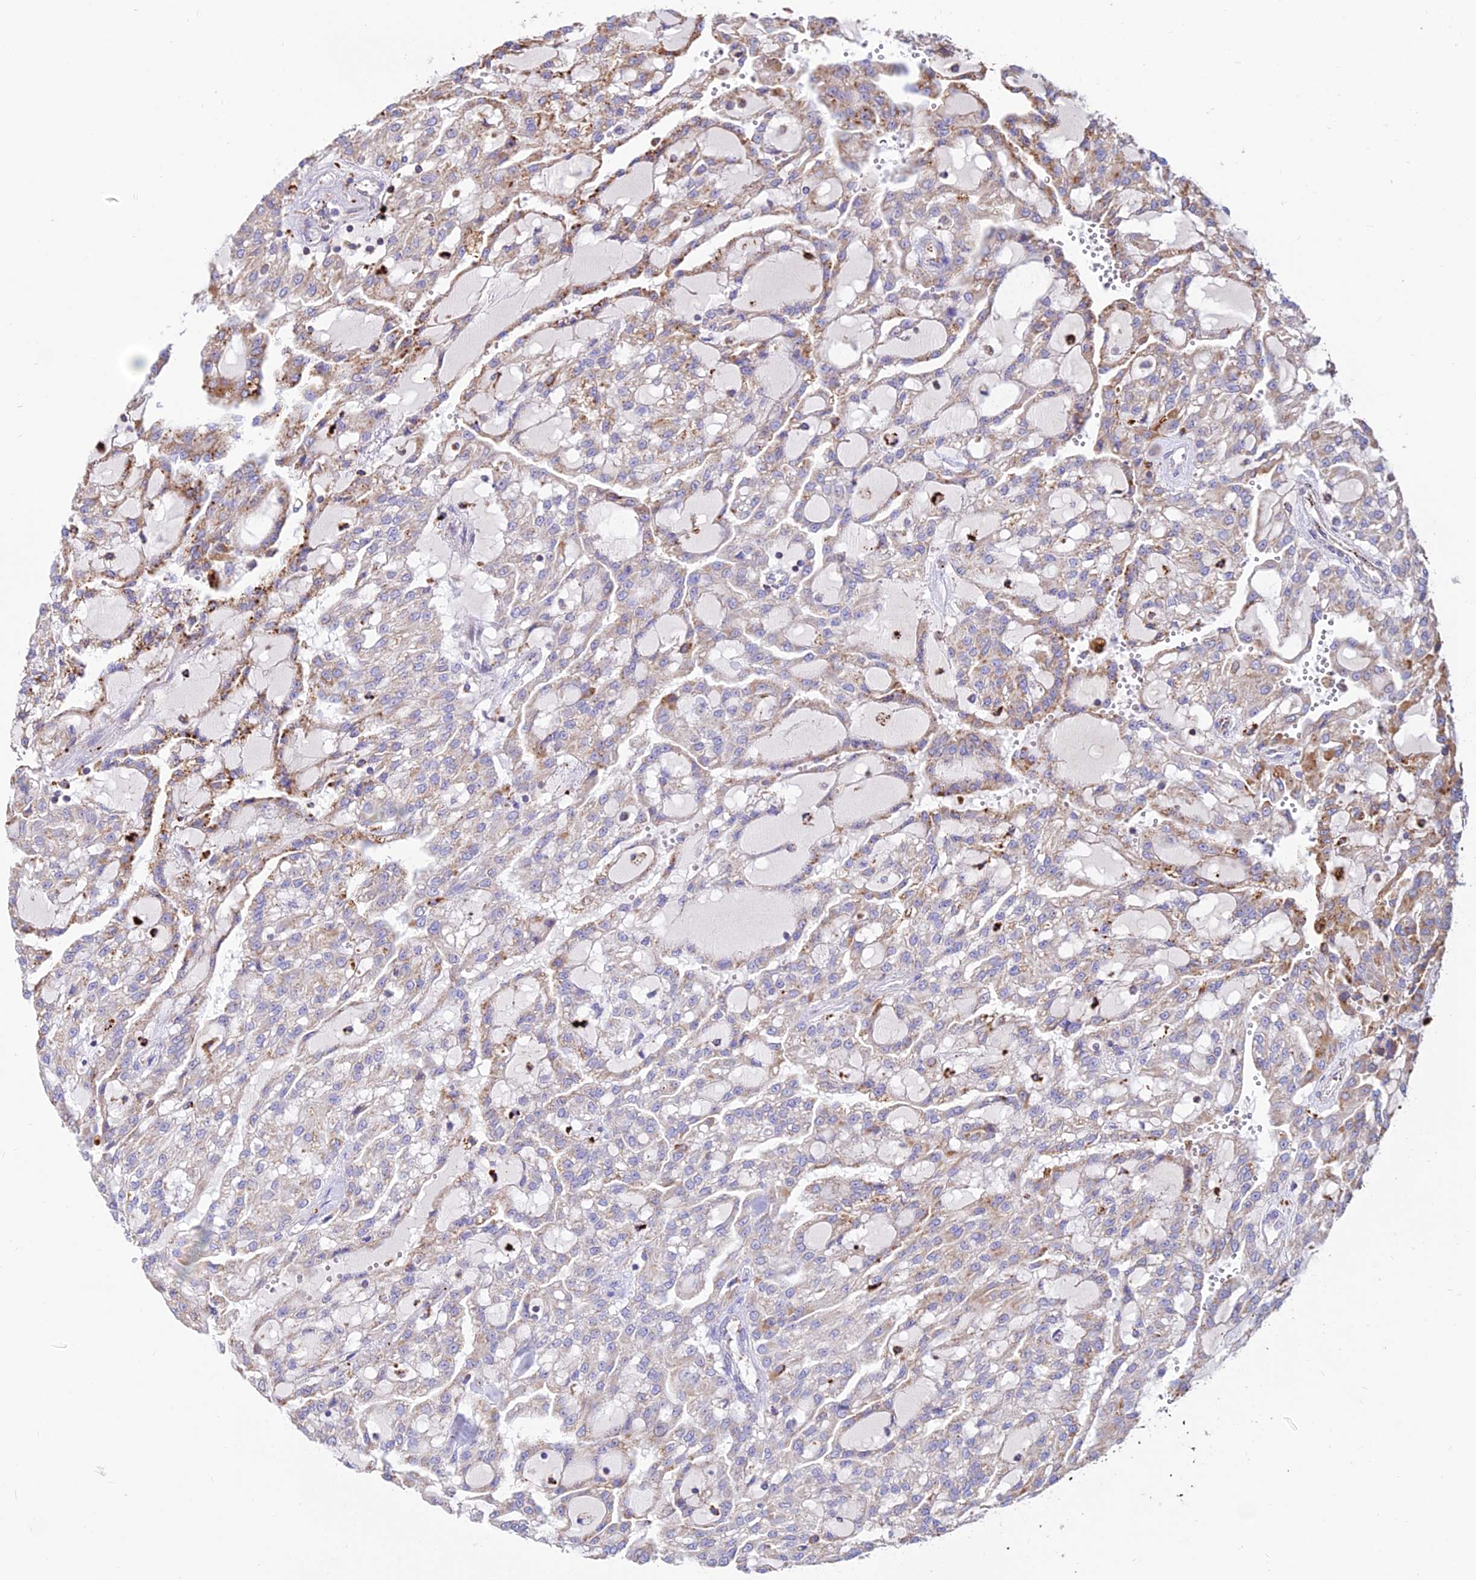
{"staining": {"intensity": "moderate", "quantity": "25%-75%", "location": "cytoplasmic/membranous"}, "tissue": "renal cancer", "cell_type": "Tumor cells", "image_type": "cancer", "snomed": [{"axis": "morphology", "description": "Adenocarcinoma, NOS"}, {"axis": "topography", "description": "Kidney"}], "caption": "Immunohistochemical staining of renal cancer demonstrates medium levels of moderate cytoplasmic/membranous expression in about 25%-75% of tumor cells.", "gene": "PNLIPRP3", "patient": {"sex": "male", "age": 63}}